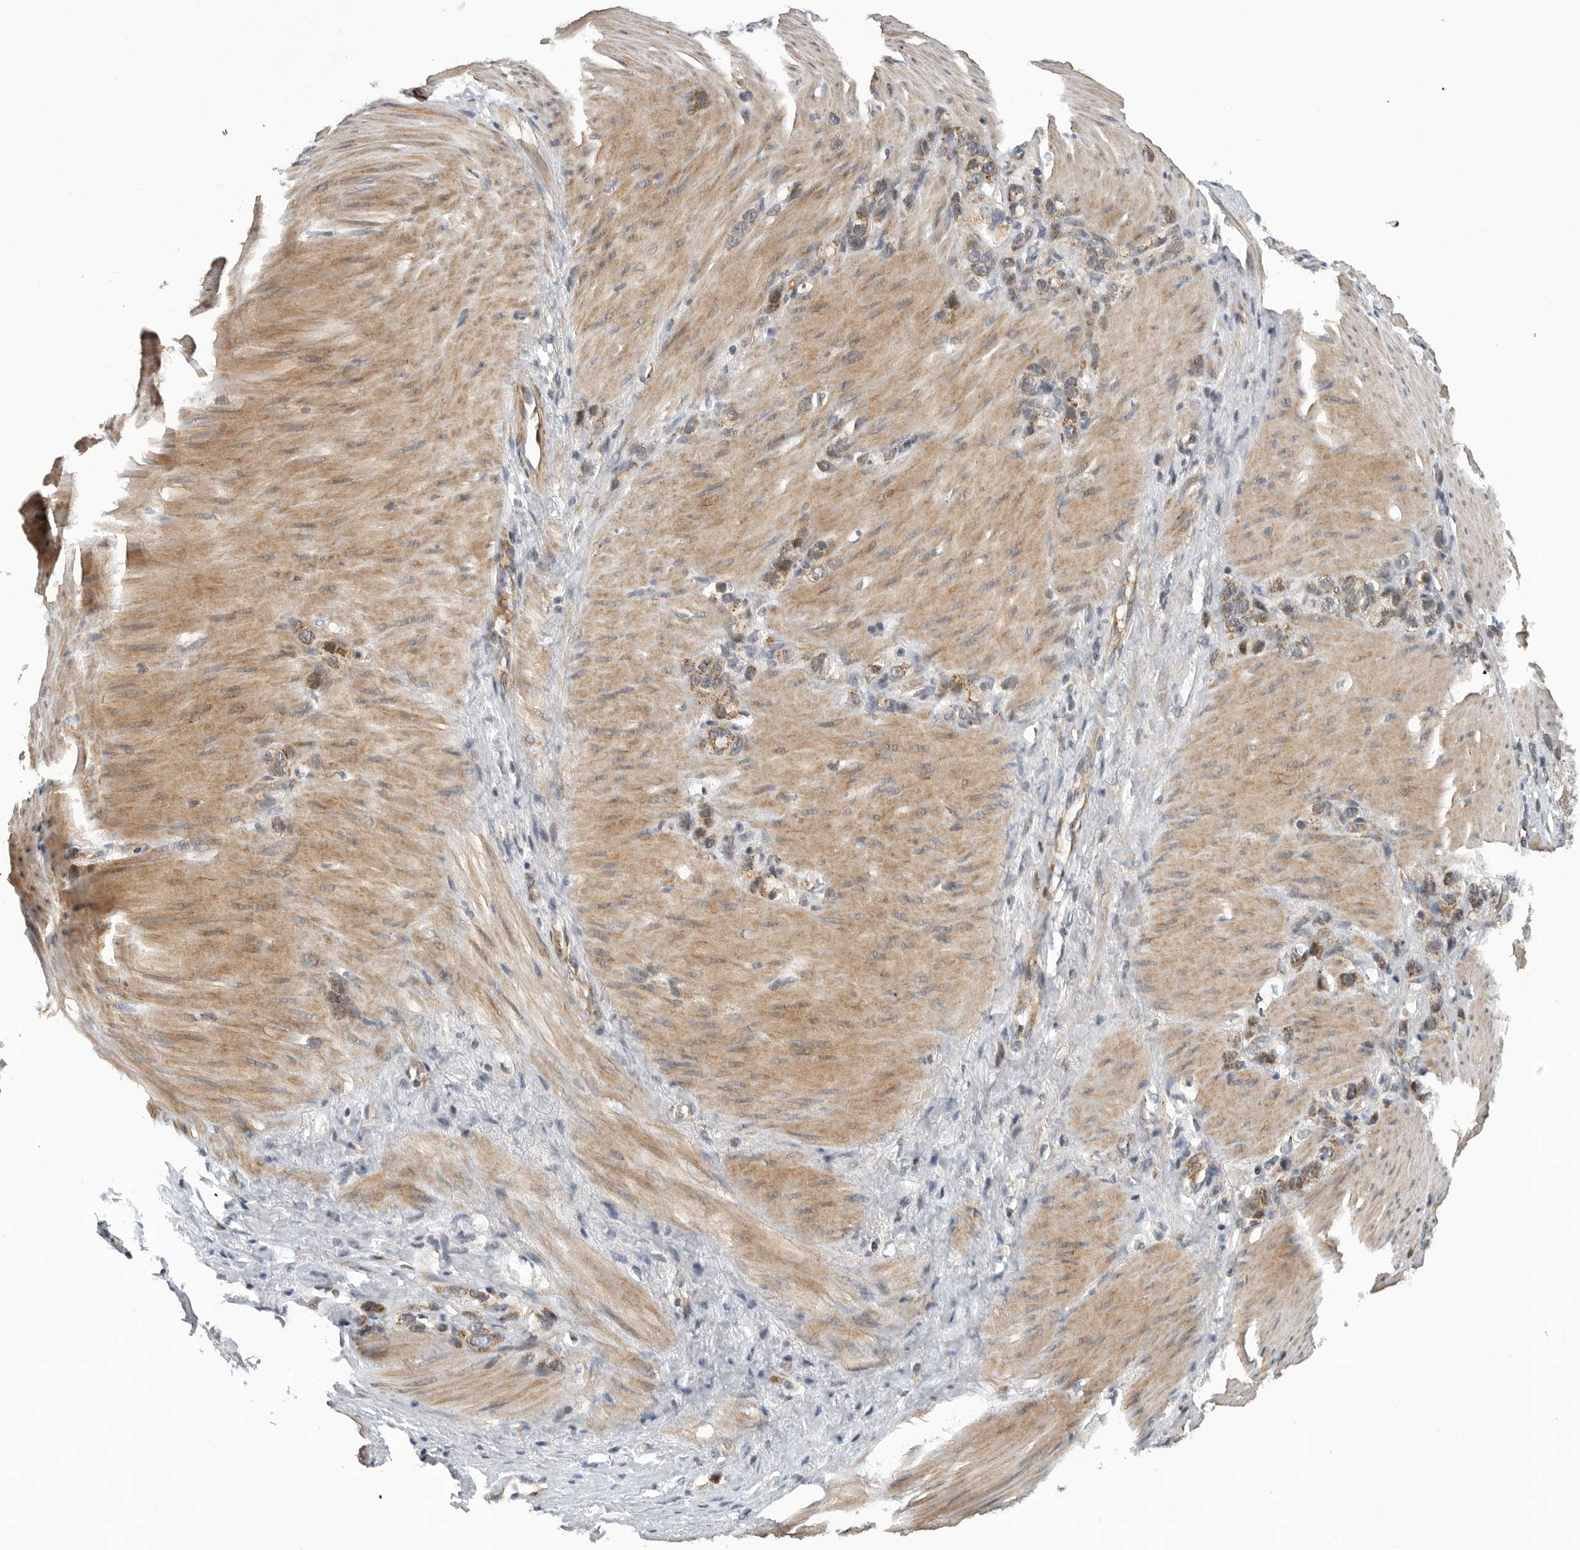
{"staining": {"intensity": "moderate", "quantity": ">75%", "location": "cytoplasmic/membranous"}, "tissue": "stomach cancer", "cell_type": "Tumor cells", "image_type": "cancer", "snomed": [{"axis": "morphology", "description": "Normal tissue, NOS"}, {"axis": "morphology", "description": "Adenocarcinoma, NOS"}, {"axis": "morphology", "description": "Adenocarcinoma, High grade"}, {"axis": "topography", "description": "Stomach, upper"}, {"axis": "topography", "description": "Stomach"}], "caption": "Stomach cancer (adenocarcinoma) stained with a protein marker exhibits moderate staining in tumor cells.", "gene": "TMPRSS11F", "patient": {"sex": "female", "age": 65}}